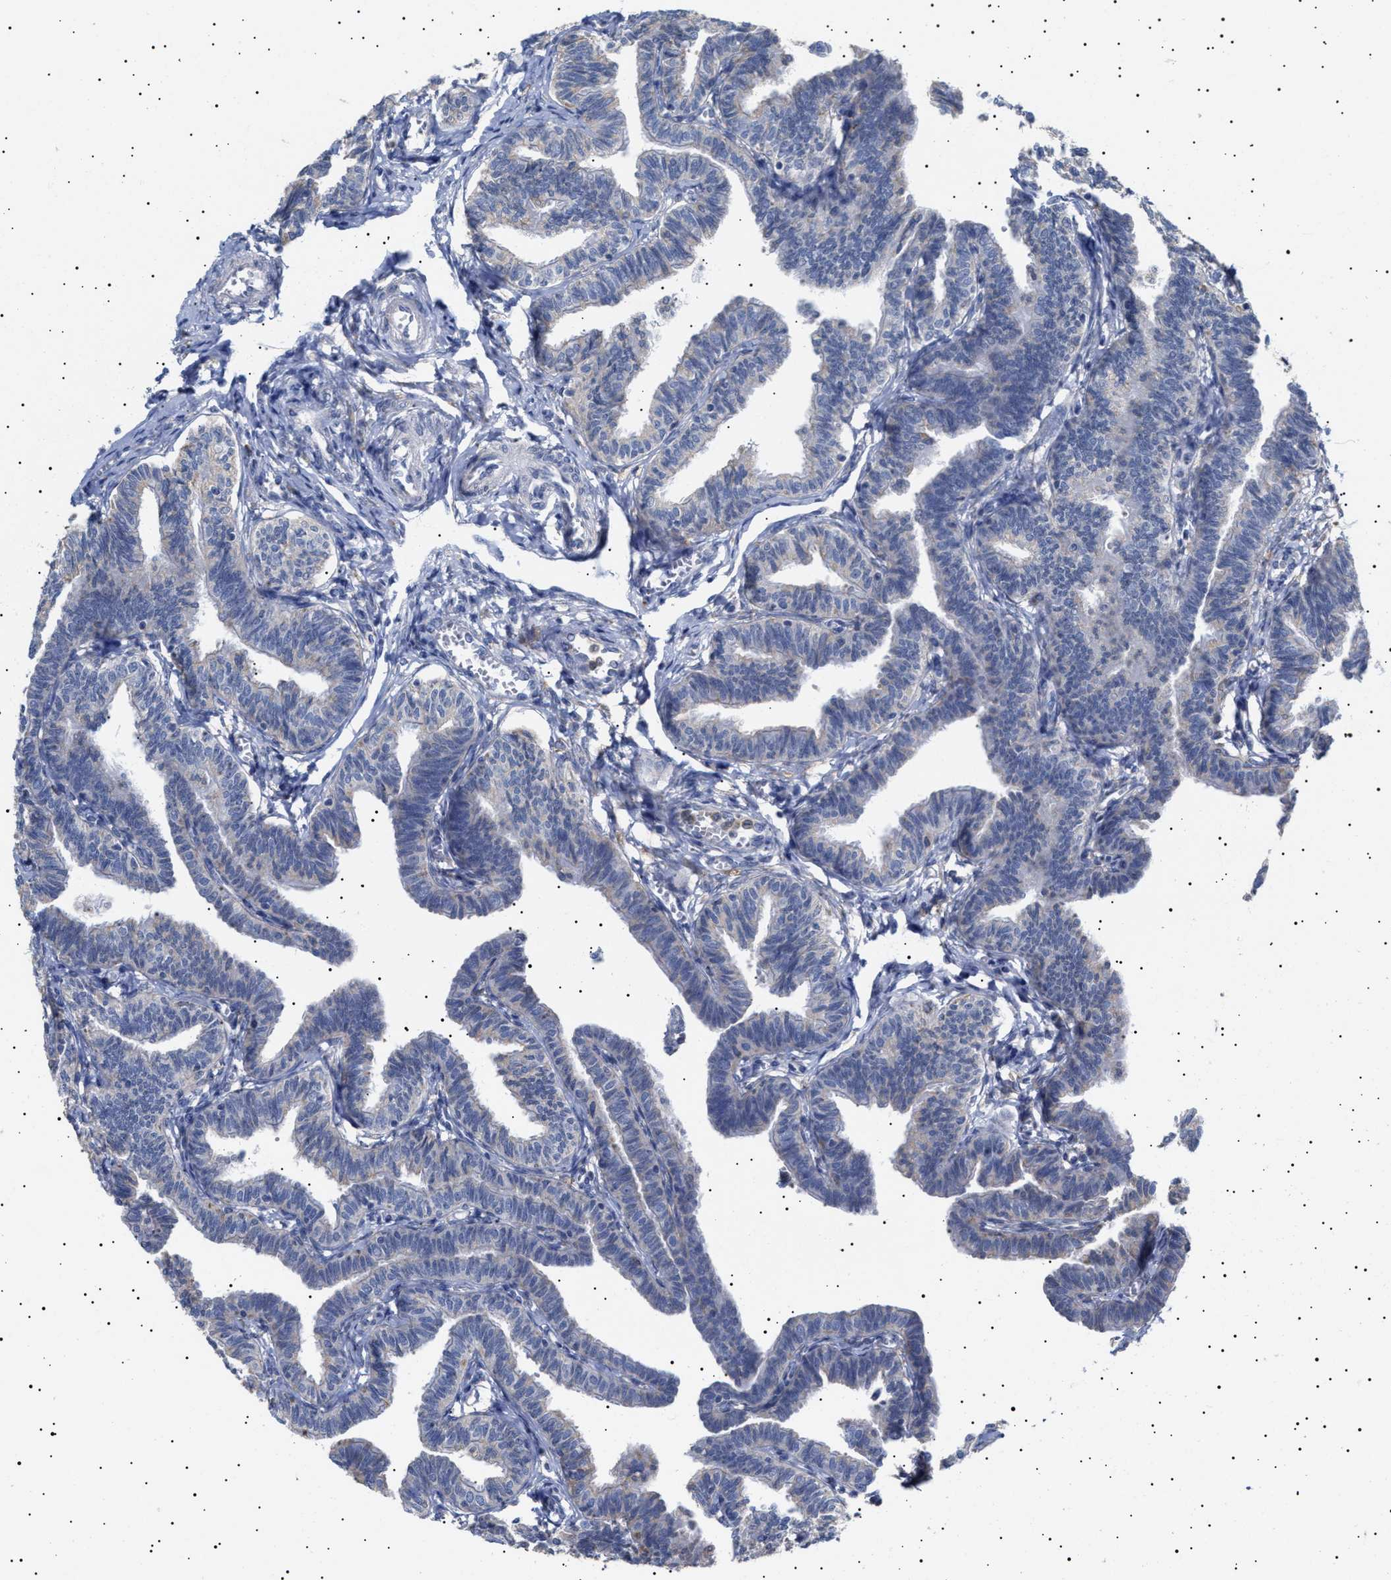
{"staining": {"intensity": "negative", "quantity": "none", "location": "none"}, "tissue": "fallopian tube", "cell_type": "Glandular cells", "image_type": "normal", "snomed": [{"axis": "morphology", "description": "Normal tissue, NOS"}, {"axis": "topography", "description": "Fallopian tube"}, {"axis": "topography", "description": "Ovary"}], "caption": "DAB immunohistochemical staining of normal fallopian tube demonstrates no significant positivity in glandular cells.", "gene": "ERCC6L2", "patient": {"sex": "female", "age": 23}}